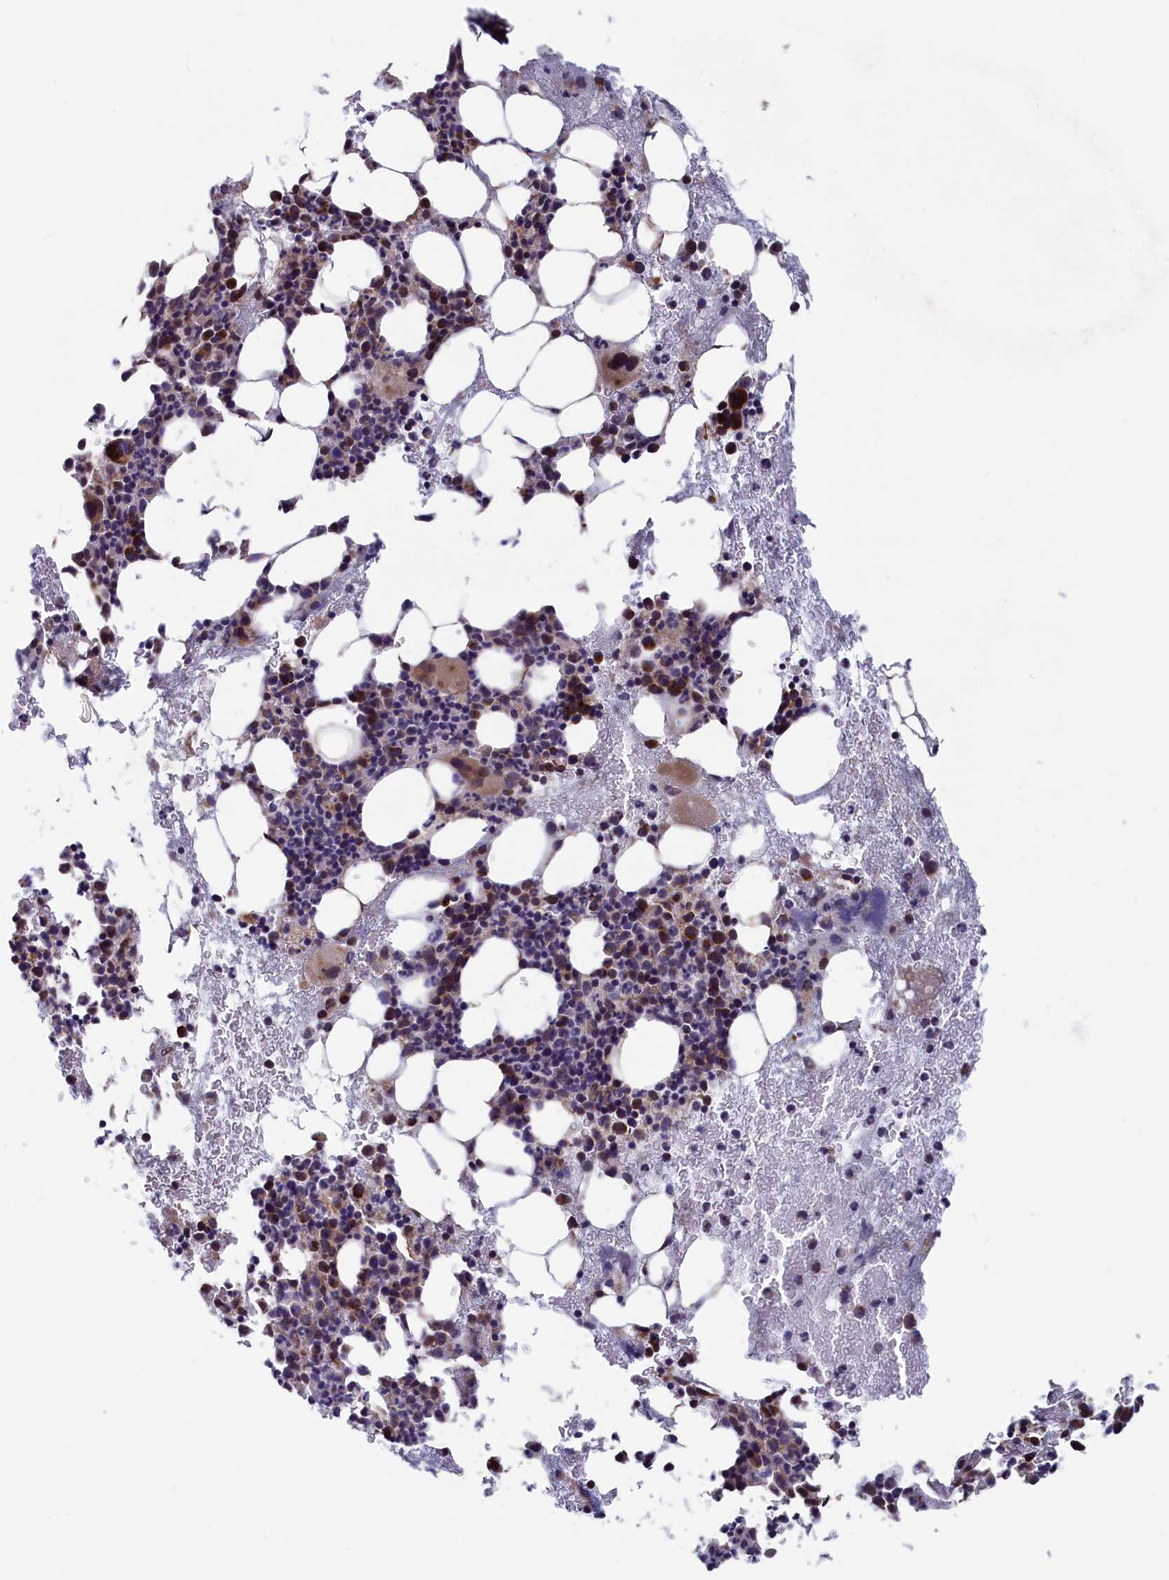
{"staining": {"intensity": "strong", "quantity": "25%-75%", "location": "cytoplasmic/membranous"}, "tissue": "bone marrow", "cell_type": "Hematopoietic cells", "image_type": "normal", "snomed": [{"axis": "morphology", "description": "Normal tissue, NOS"}, {"axis": "topography", "description": "Bone marrow"}], "caption": "Immunohistochemistry photomicrograph of benign bone marrow: bone marrow stained using immunohistochemistry (IHC) reveals high levels of strong protein expression localized specifically in the cytoplasmic/membranous of hematopoietic cells, appearing as a cytoplasmic/membranous brown color.", "gene": "TIMM44", "patient": {"sex": "female", "age": 37}}